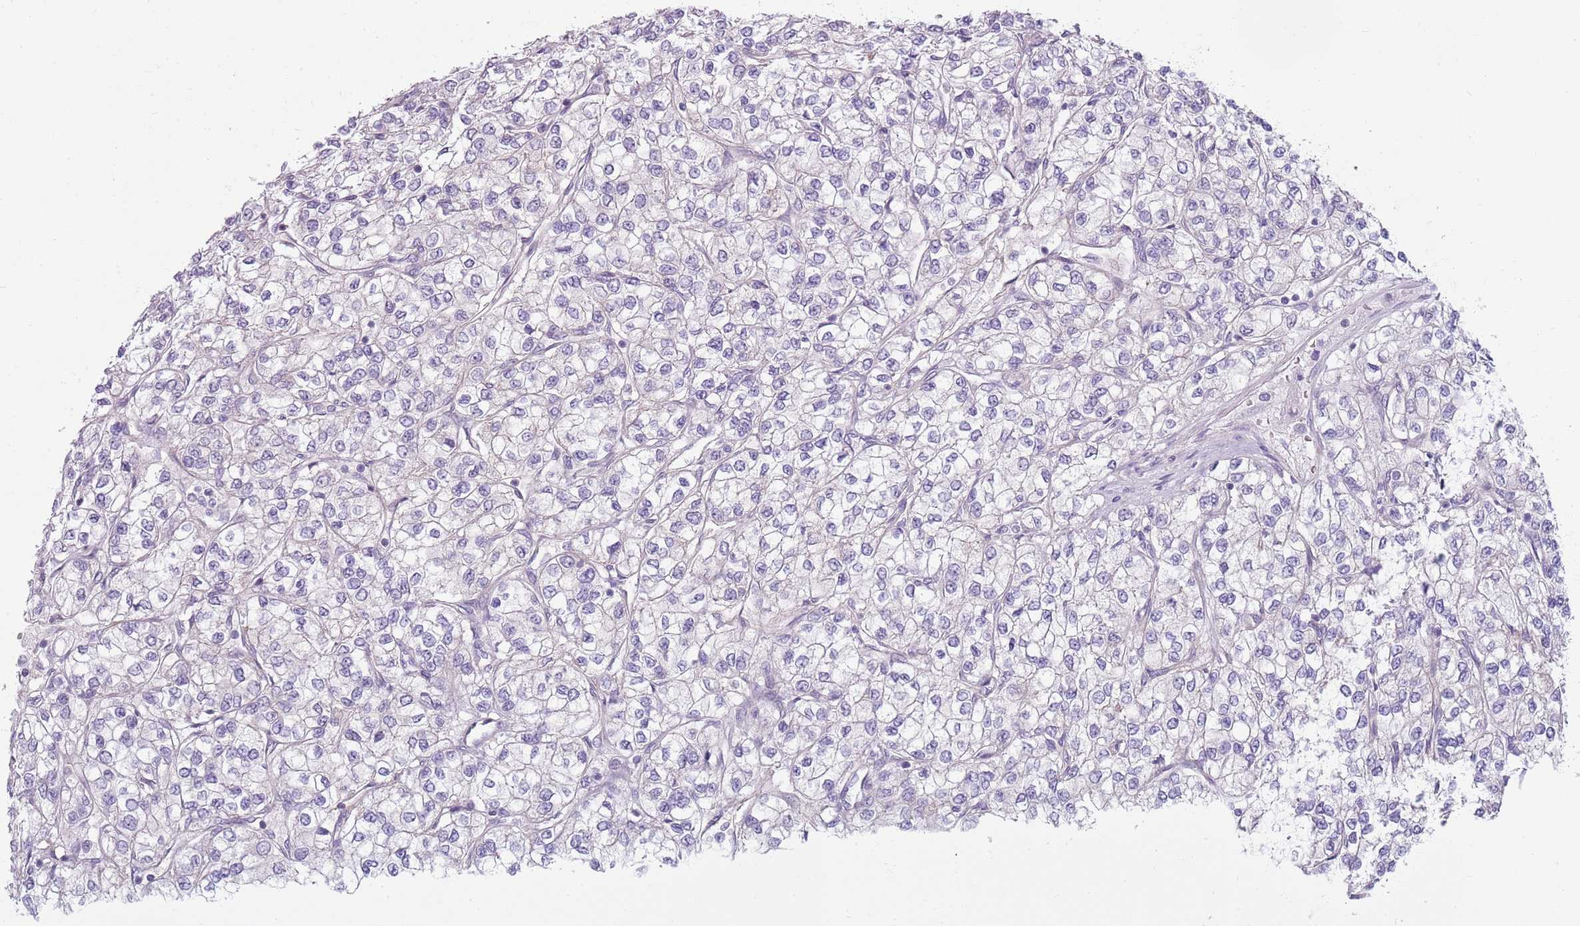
{"staining": {"intensity": "negative", "quantity": "none", "location": "none"}, "tissue": "renal cancer", "cell_type": "Tumor cells", "image_type": "cancer", "snomed": [{"axis": "morphology", "description": "Adenocarcinoma, NOS"}, {"axis": "topography", "description": "Kidney"}], "caption": "A high-resolution photomicrograph shows IHC staining of renal cancer, which exhibits no significant expression in tumor cells.", "gene": "SNX1", "patient": {"sex": "male", "age": 80}}